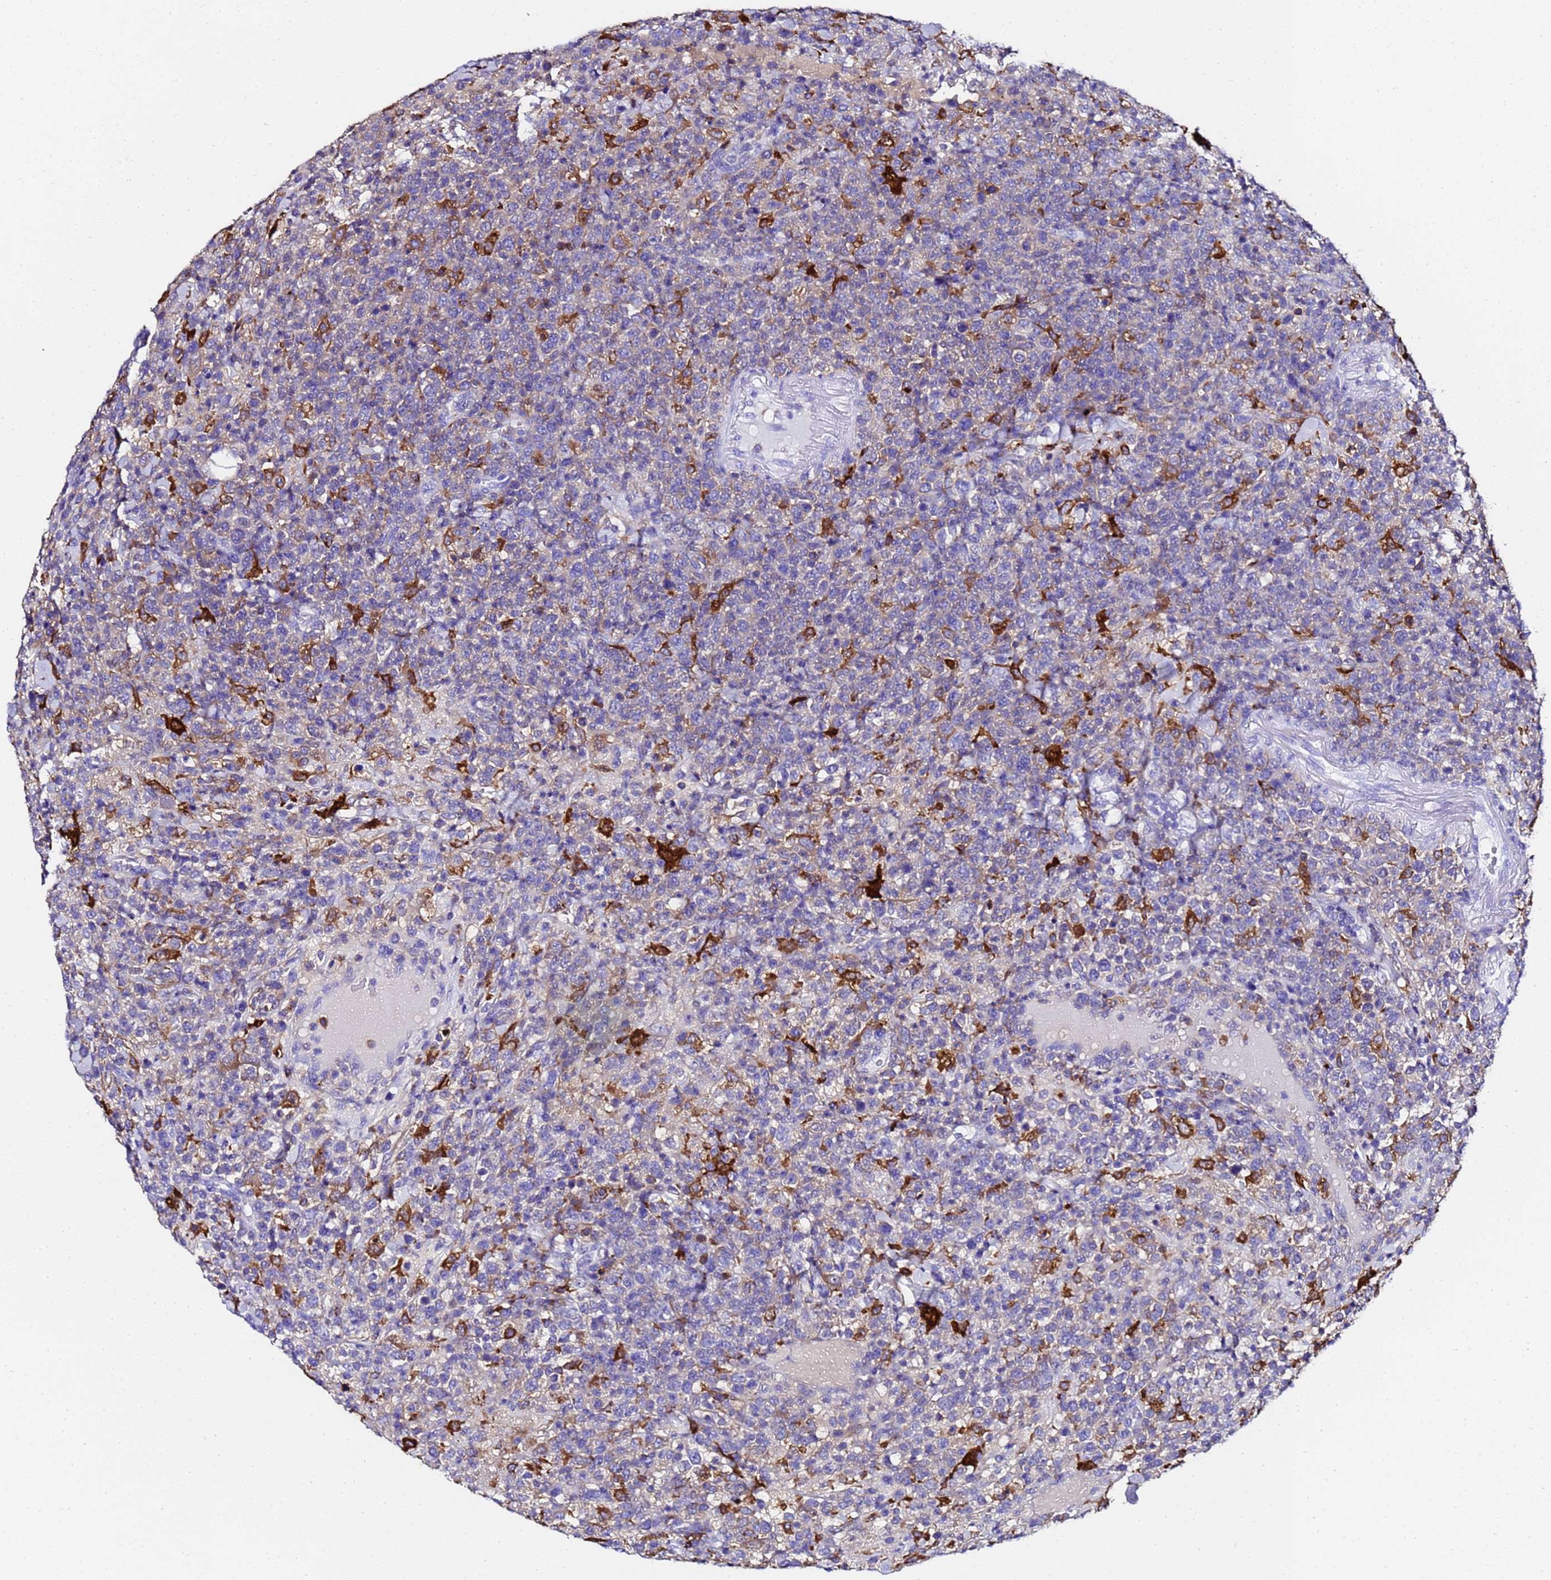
{"staining": {"intensity": "negative", "quantity": "none", "location": "none"}, "tissue": "lymphoma", "cell_type": "Tumor cells", "image_type": "cancer", "snomed": [{"axis": "morphology", "description": "Malignant lymphoma, non-Hodgkin's type, High grade"}, {"axis": "topography", "description": "Colon"}], "caption": "High magnification brightfield microscopy of high-grade malignant lymphoma, non-Hodgkin's type stained with DAB (3,3'-diaminobenzidine) (brown) and counterstained with hematoxylin (blue): tumor cells show no significant expression.", "gene": "FTL", "patient": {"sex": "female", "age": 53}}